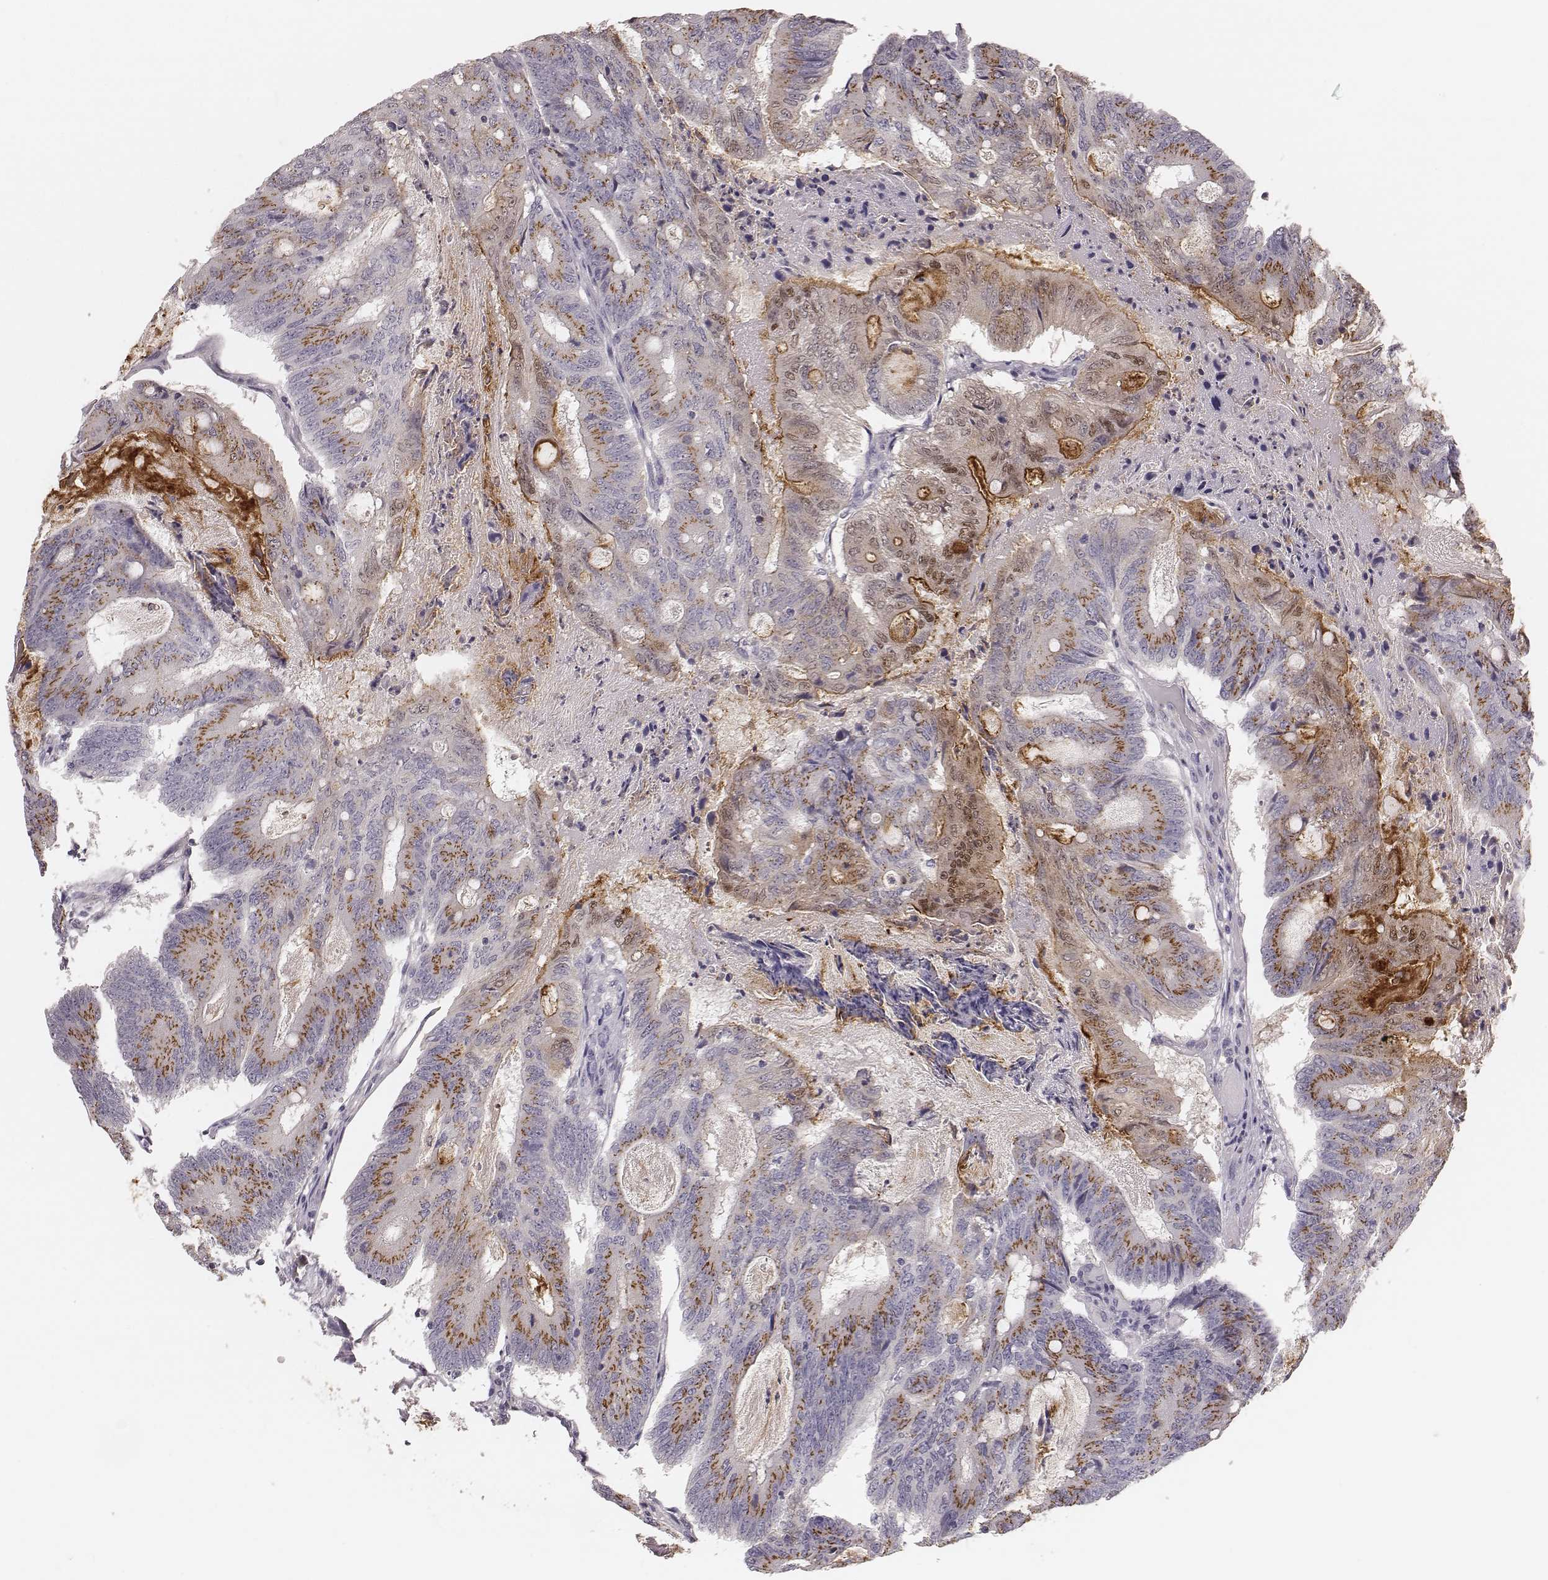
{"staining": {"intensity": "strong", "quantity": ">75%", "location": "cytoplasmic/membranous"}, "tissue": "colorectal cancer", "cell_type": "Tumor cells", "image_type": "cancer", "snomed": [{"axis": "morphology", "description": "Adenocarcinoma, NOS"}, {"axis": "topography", "description": "Colon"}], "caption": "IHC micrograph of neoplastic tissue: human adenocarcinoma (colorectal) stained using IHC shows high levels of strong protein expression localized specifically in the cytoplasmic/membranous of tumor cells, appearing as a cytoplasmic/membranous brown color.", "gene": "SDCBP2", "patient": {"sex": "female", "age": 70}}